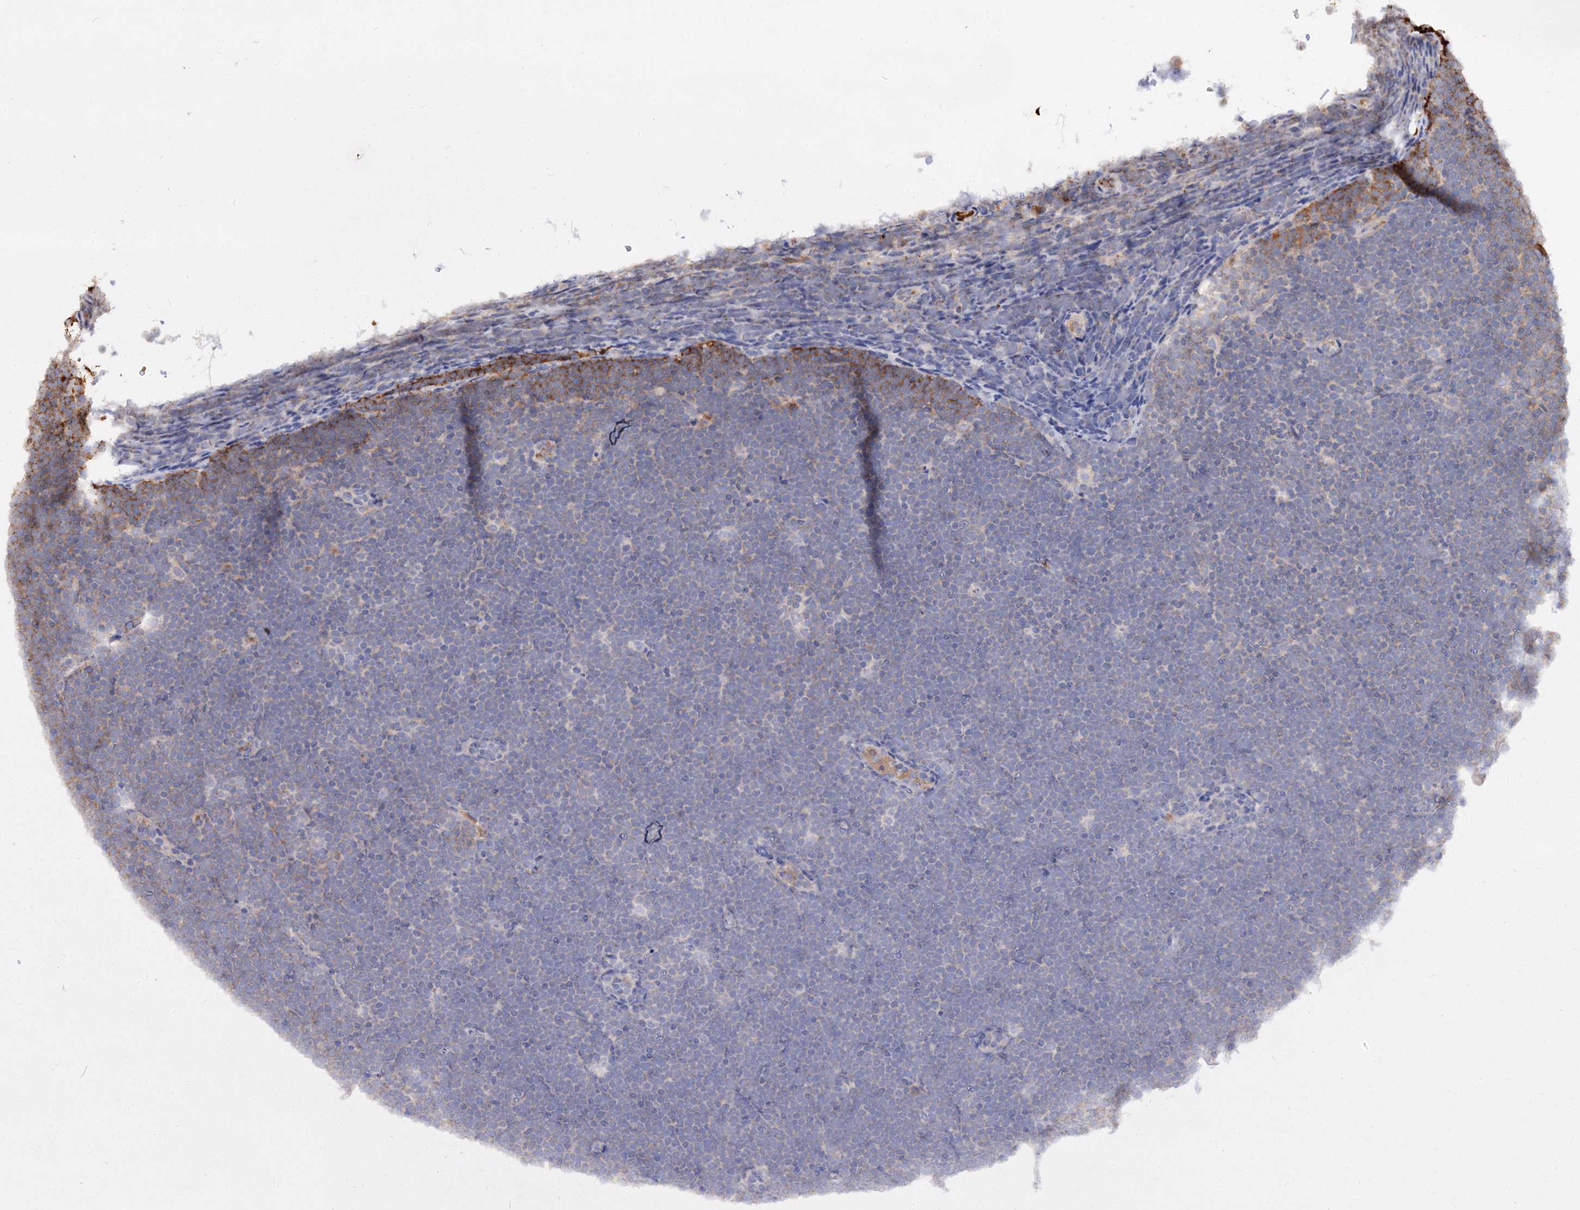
{"staining": {"intensity": "negative", "quantity": "none", "location": "none"}, "tissue": "lymphoma", "cell_type": "Tumor cells", "image_type": "cancer", "snomed": [{"axis": "morphology", "description": "Malignant lymphoma, non-Hodgkin's type, High grade"}, {"axis": "topography", "description": "Lymph node"}], "caption": "A high-resolution photomicrograph shows IHC staining of lymphoma, which demonstrates no significant positivity in tumor cells.", "gene": "ARFIP2", "patient": {"sex": "male", "age": 13}}